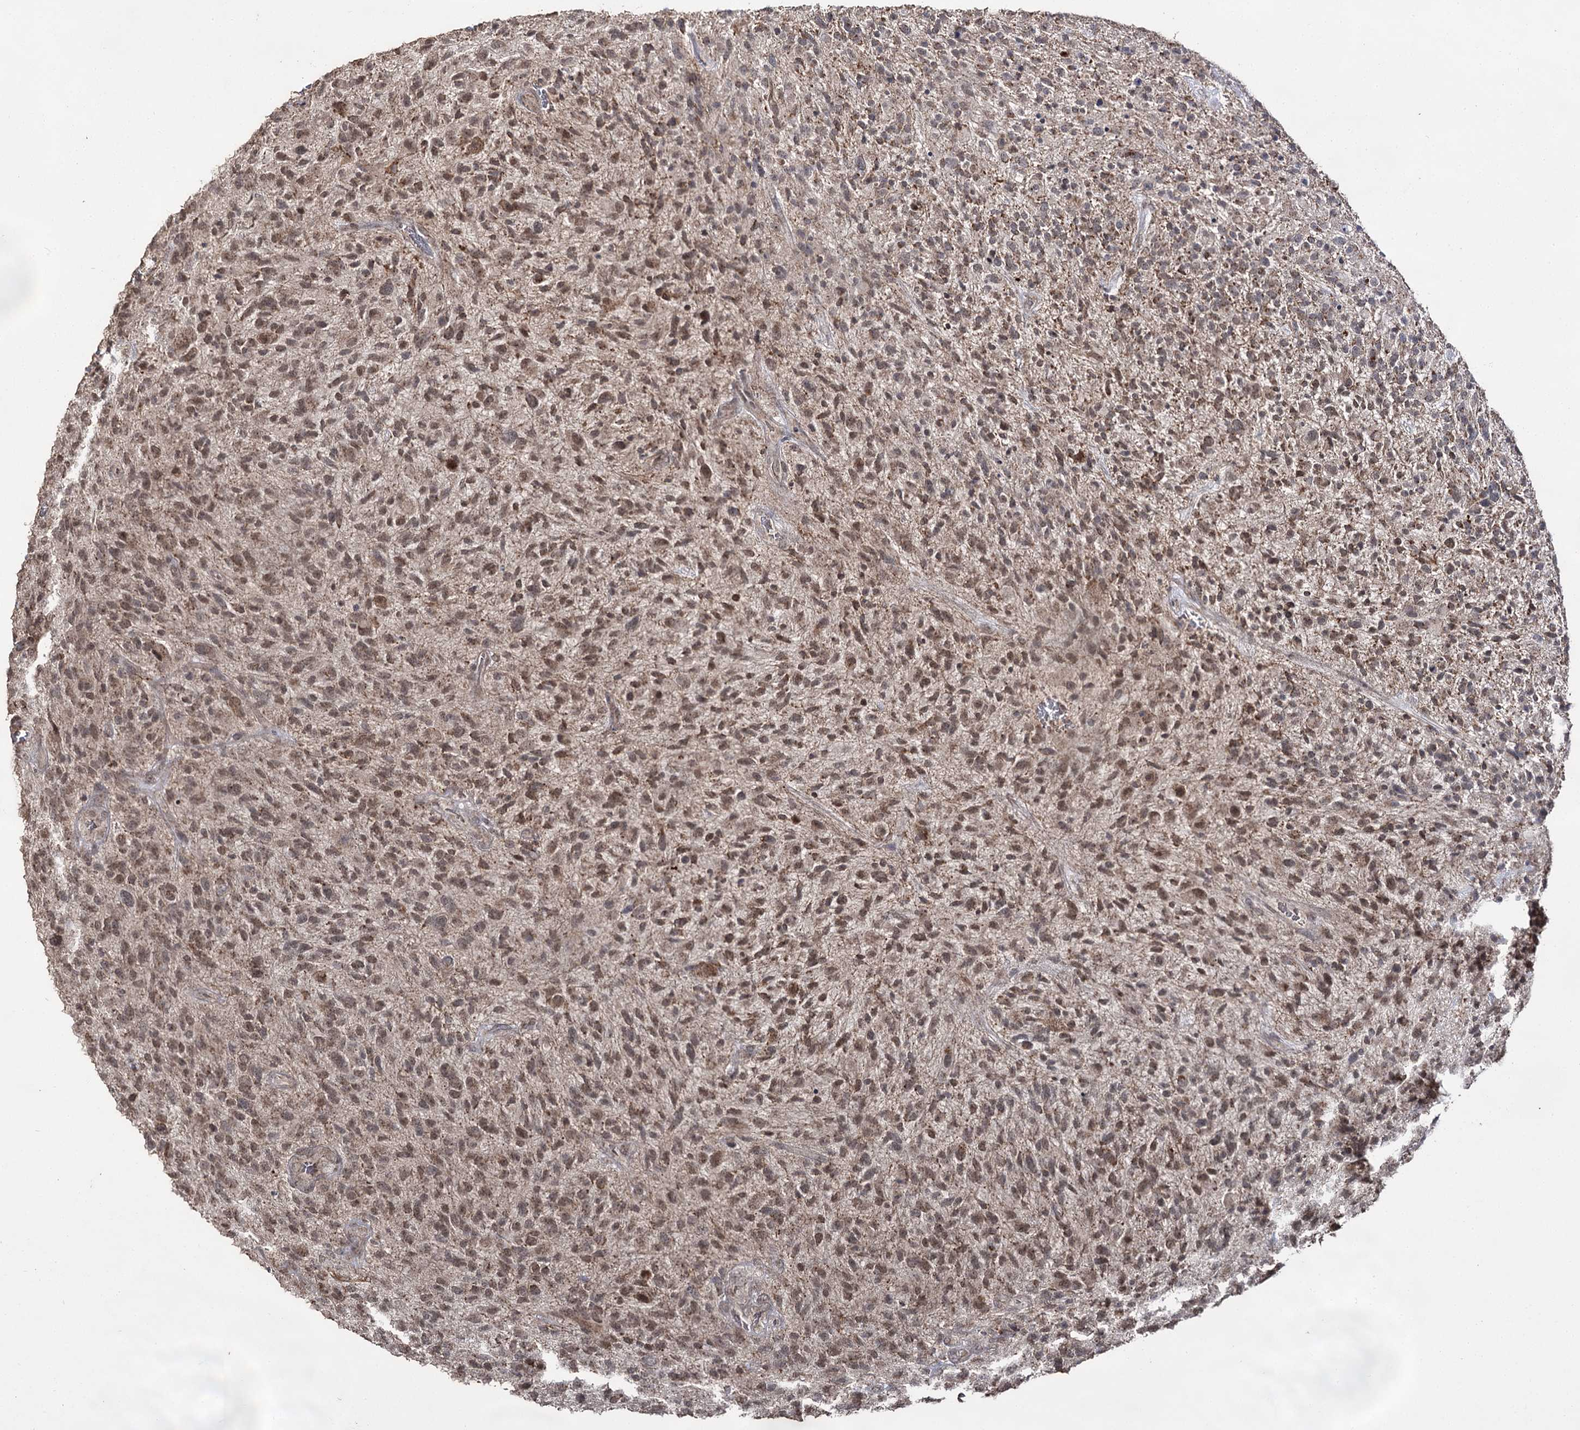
{"staining": {"intensity": "moderate", "quantity": ">75%", "location": "cytoplasmic/membranous,nuclear"}, "tissue": "glioma", "cell_type": "Tumor cells", "image_type": "cancer", "snomed": [{"axis": "morphology", "description": "Glioma, malignant, High grade"}, {"axis": "topography", "description": "Brain"}], "caption": "Protein analysis of glioma tissue exhibits moderate cytoplasmic/membranous and nuclear positivity in approximately >75% of tumor cells. (DAB IHC, brown staining for protein, blue staining for nuclei).", "gene": "ACTR6", "patient": {"sex": "male", "age": 47}}